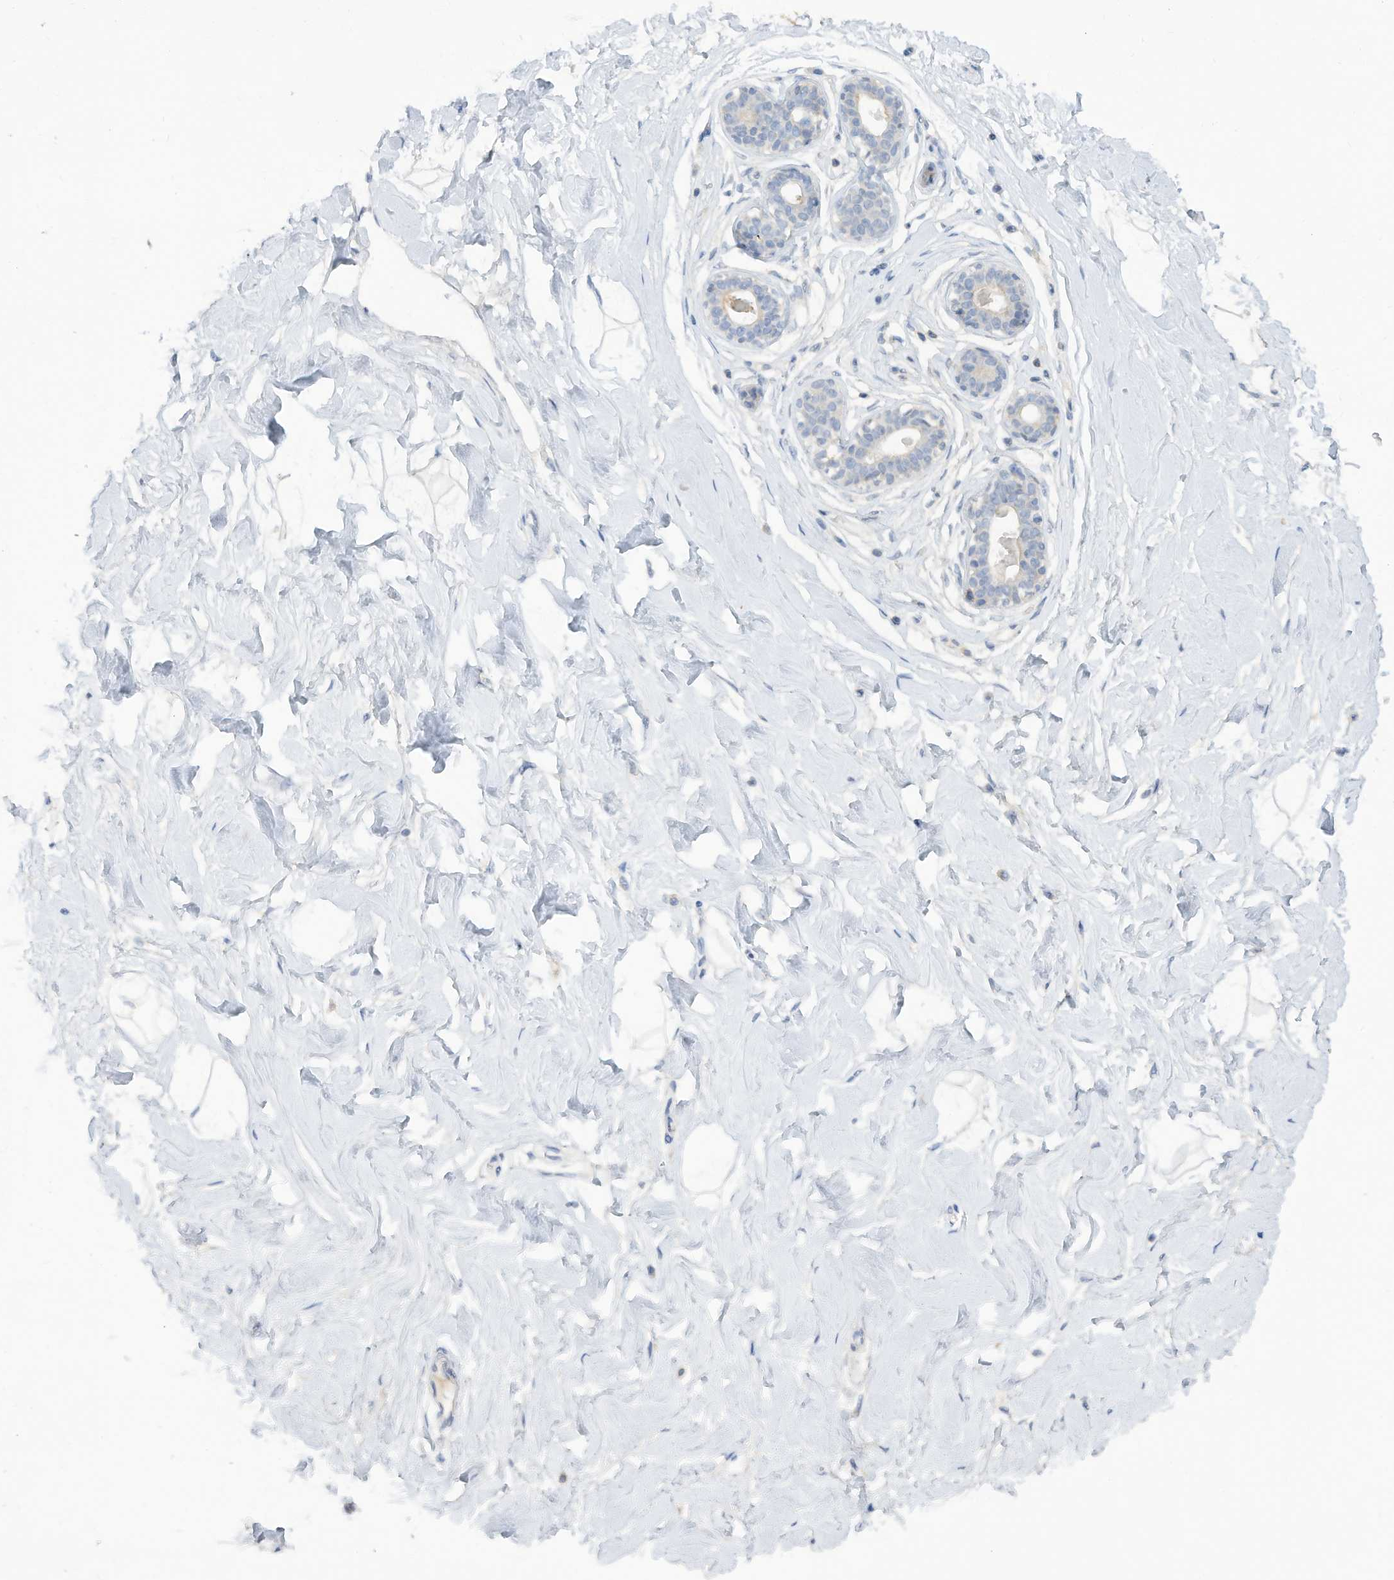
{"staining": {"intensity": "negative", "quantity": "none", "location": "none"}, "tissue": "breast", "cell_type": "Adipocytes", "image_type": "normal", "snomed": [{"axis": "morphology", "description": "Normal tissue, NOS"}, {"axis": "morphology", "description": "Adenoma, NOS"}, {"axis": "topography", "description": "Breast"}], "caption": "Adipocytes are negative for protein expression in normal human breast. The staining is performed using DAB (3,3'-diaminobenzidine) brown chromogen with nuclei counter-stained in using hematoxylin.", "gene": "HAS3", "patient": {"sex": "female", "age": 23}}